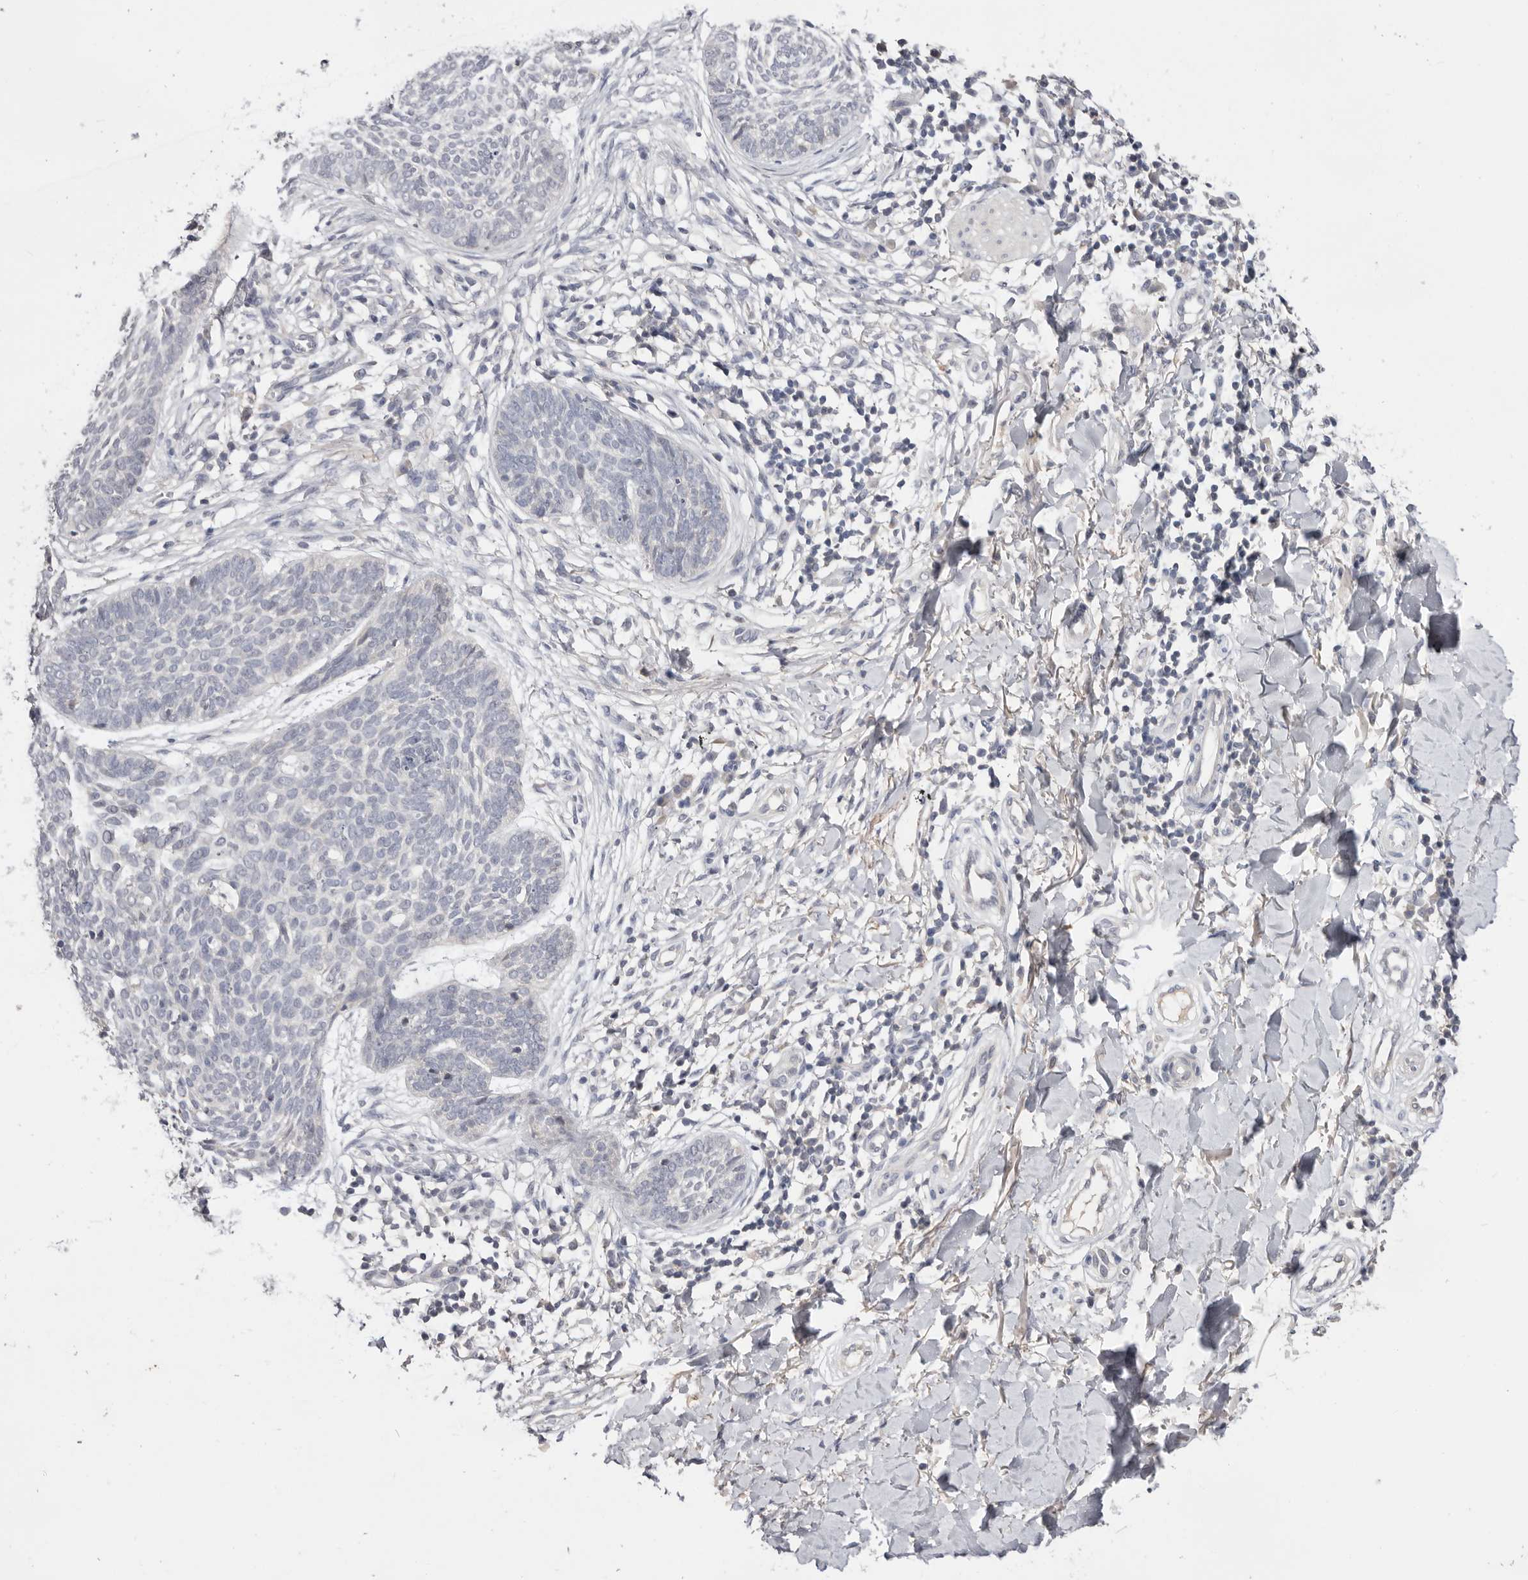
{"staining": {"intensity": "negative", "quantity": "none", "location": "none"}, "tissue": "skin cancer", "cell_type": "Tumor cells", "image_type": "cancer", "snomed": [{"axis": "morphology", "description": "Basal cell carcinoma"}, {"axis": "topography", "description": "Skin"}], "caption": "Immunohistochemistry micrograph of neoplastic tissue: human skin cancer (basal cell carcinoma) stained with DAB (3,3'-diaminobenzidine) exhibits no significant protein positivity in tumor cells.", "gene": "DOP1A", "patient": {"sex": "female", "age": 64}}